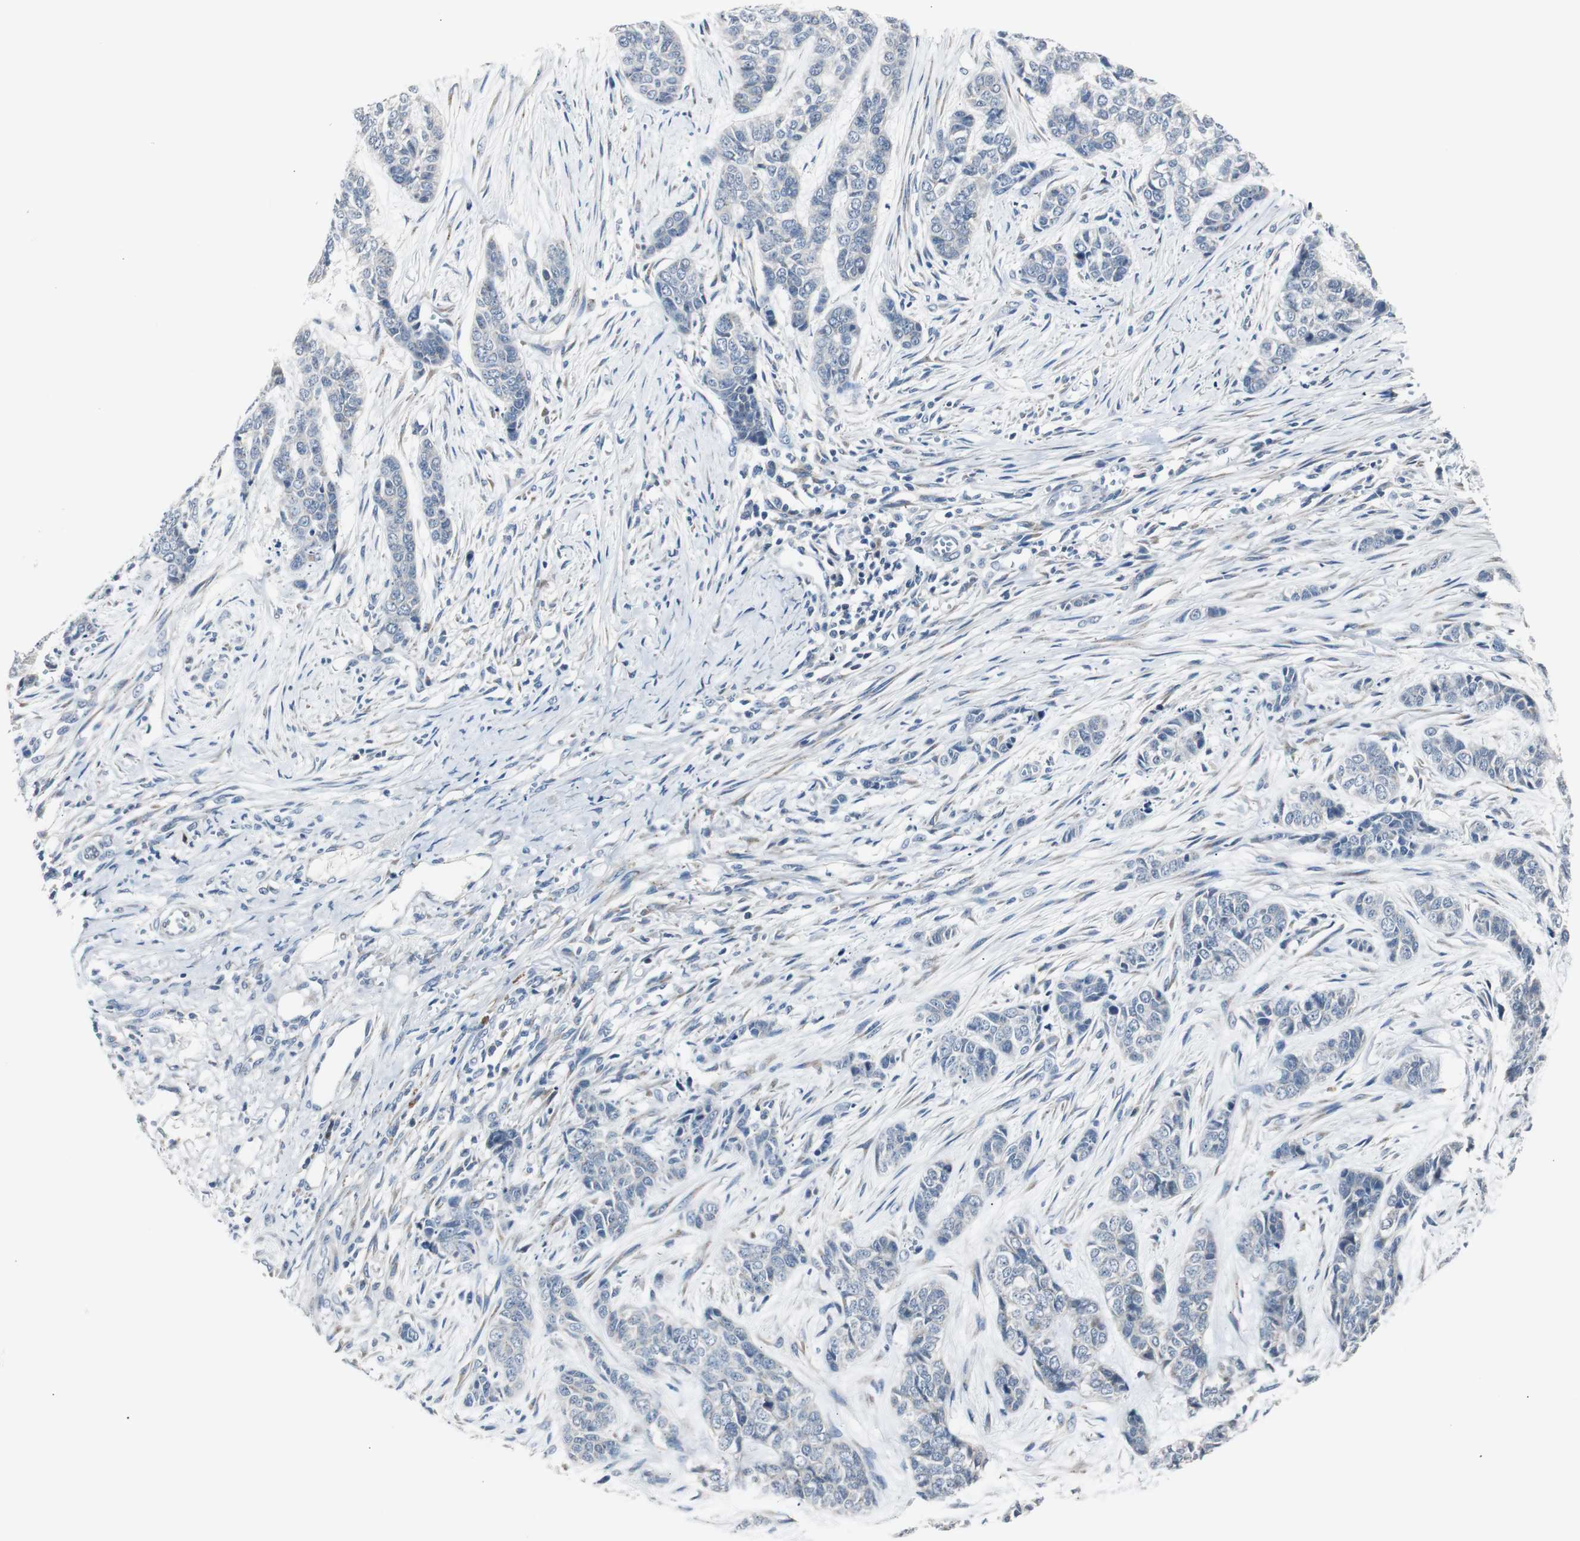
{"staining": {"intensity": "negative", "quantity": "none", "location": "none"}, "tissue": "skin cancer", "cell_type": "Tumor cells", "image_type": "cancer", "snomed": [{"axis": "morphology", "description": "Basal cell carcinoma"}, {"axis": "topography", "description": "Skin"}], "caption": "Immunohistochemical staining of skin cancer displays no significant expression in tumor cells.", "gene": "SOX30", "patient": {"sex": "female", "age": 64}}